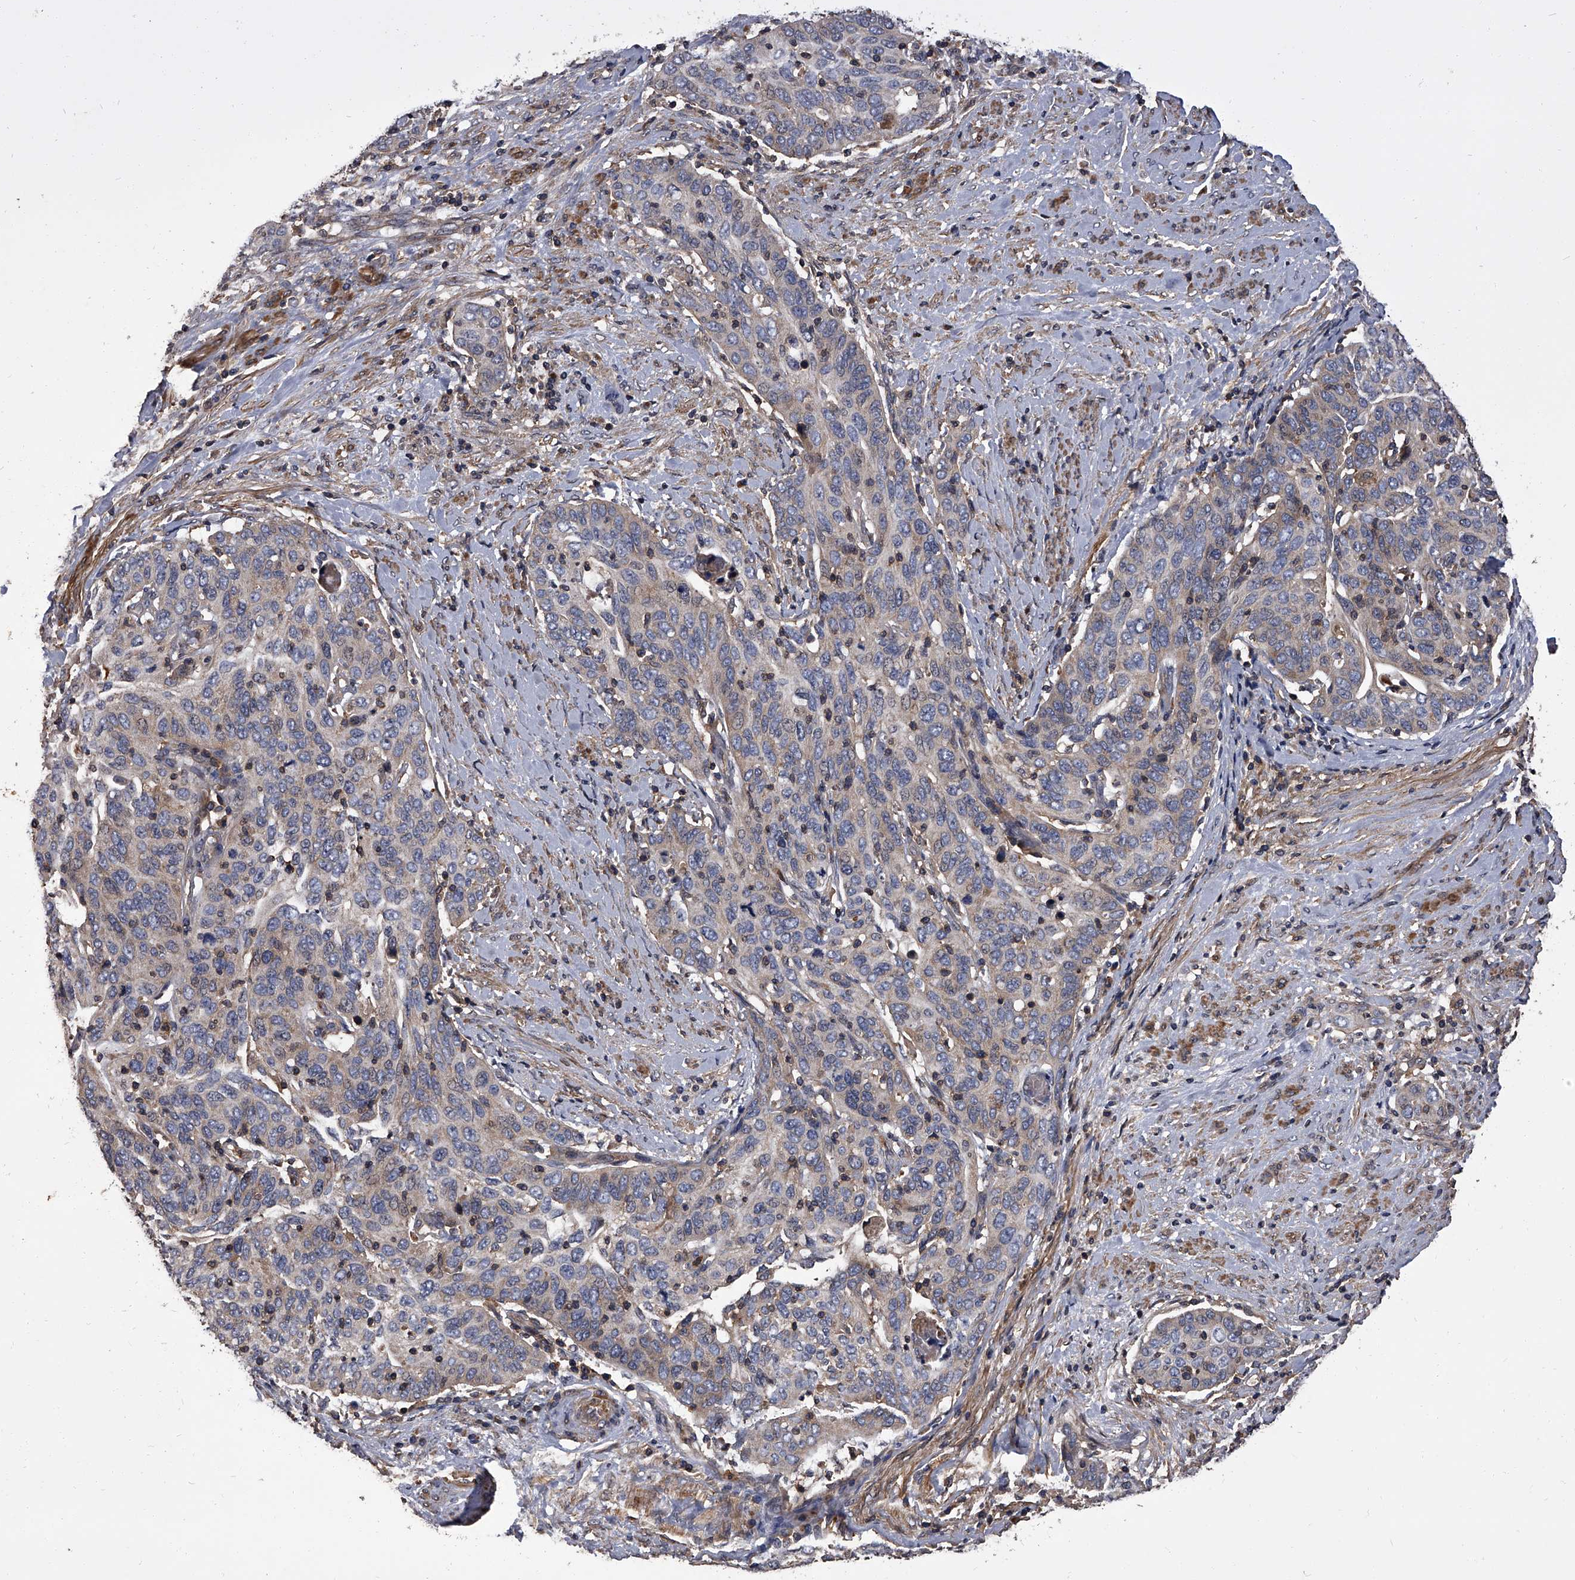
{"staining": {"intensity": "weak", "quantity": "<25%", "location": "cytoplasmic/membranous"}, "tissue": "cervical cancer", "cell_type": "Tumor cells", "image_type": "cancer", "snomed": [{"axis": "morphology", "description": "Squamous cell carcinoma, NOS"}, {"axis": "topography", "description": "Cervix"}], "caption": "High power microscopy histopathology image of an IHC histopathology image of cervical squamous cell carcinoma, revealing no significant positivity in tumor cells.", "gene": "STK36", "patient": {"sex": "female", "age": 60}}